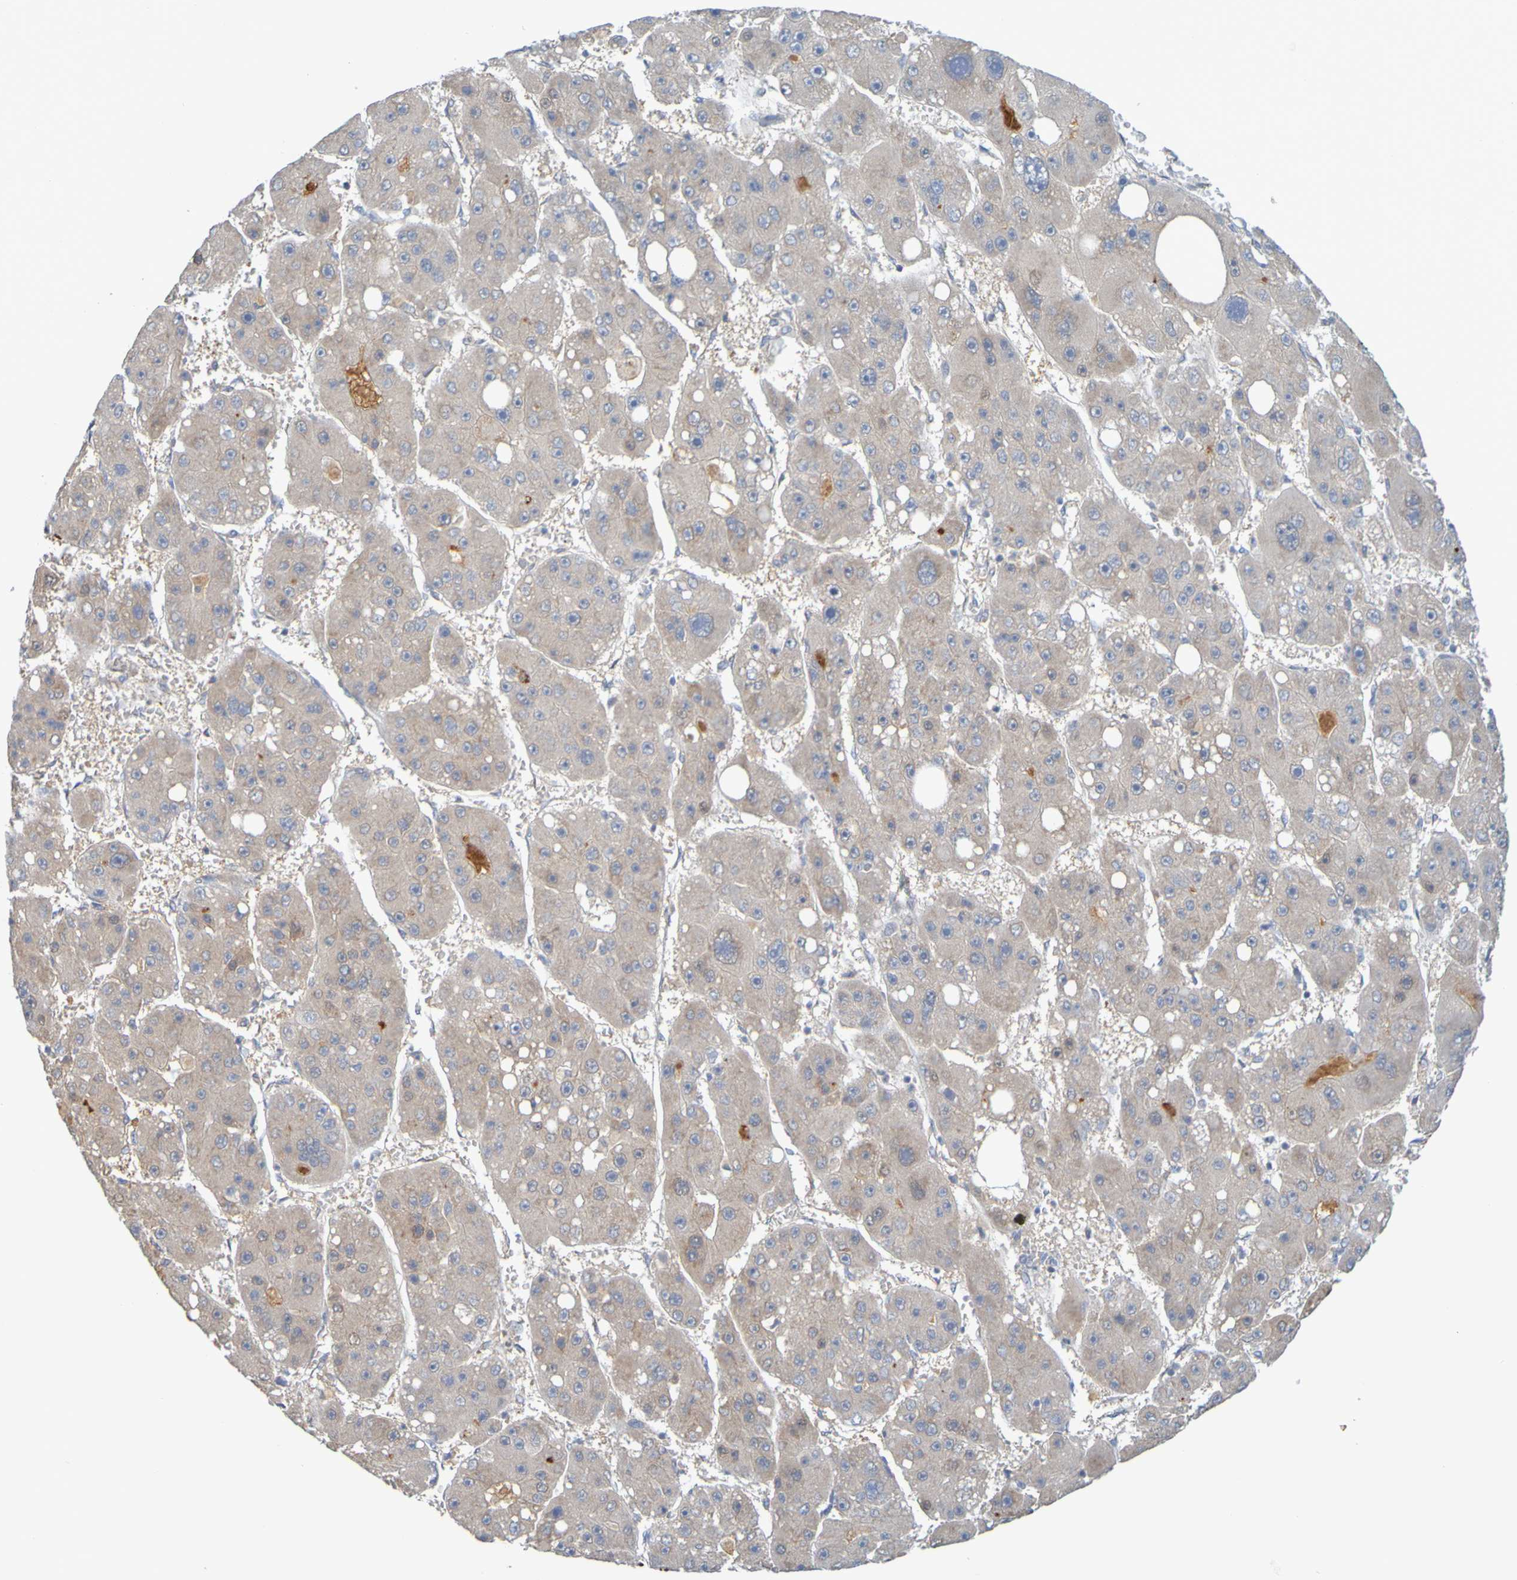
{"staining": {"intensity": "weak", "quantity": ">75%", "location": "cytoplasmic/membranous"}, "tissue": "liver cancer", "cell_type": "Tumor cells", "image_type": "cancer", "snomed": [{"axis": "morphology", "description": "Carcinoma, Hepatocellular, NOS"}, {"axis": "topography", "description": "Liver"}], "caption": "This photomicrograph displays immunohistochemistry staining of liver hepatocellular carcinoma, with low weak cytoplasmic/membranous staining in approximately >75% of tumor cells.", "gene": "MOGS", "patient": {"sex": "female", "age": 61}}